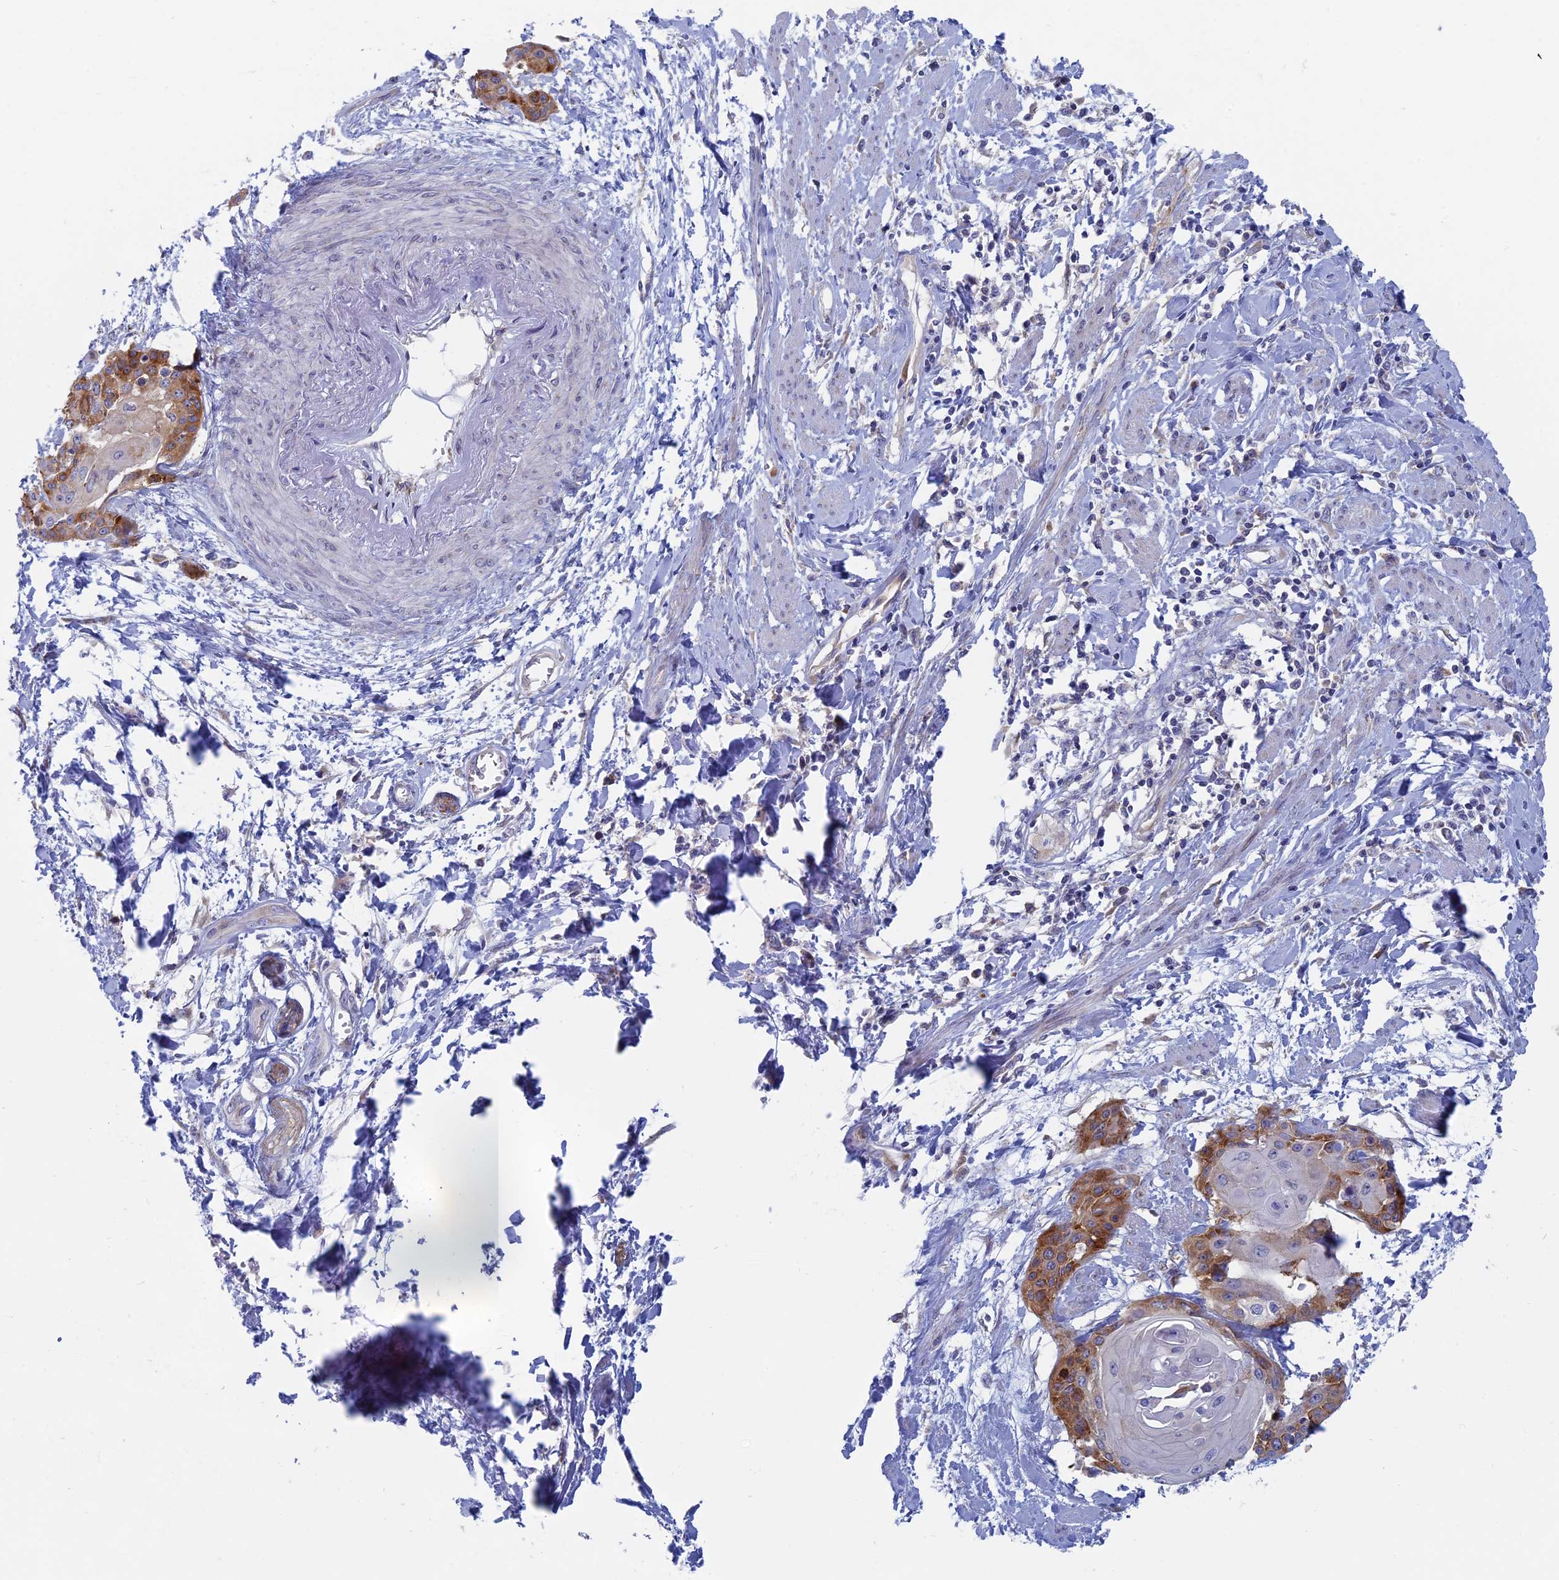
{"staining": {"intensity": "moderate", "quantity": "25%-75%", "location": "cytoplasmic/membranous"}, "tissue": "cervical cancer", "cell_type": "Tumor cells", "image_type": "cancer", "snomed": [{"axis": "morphology", "description": "Squamous cell carcinoma, NOS"}, {"axis": "topography", "description": "Cervix"}], "caption": "Immunohistochemical staining of cervical cancer displays medium levels of moderate cytoplasmic/membranous positivity in approximately 25%-75% of tumor cells. The protein is stained brown, and the nuclei are stained in blue (DAB IHC with brightfield microscopy, high magnification).", "gene": "TBC1D30", "patient": {"sex": "female", "age": 57}}